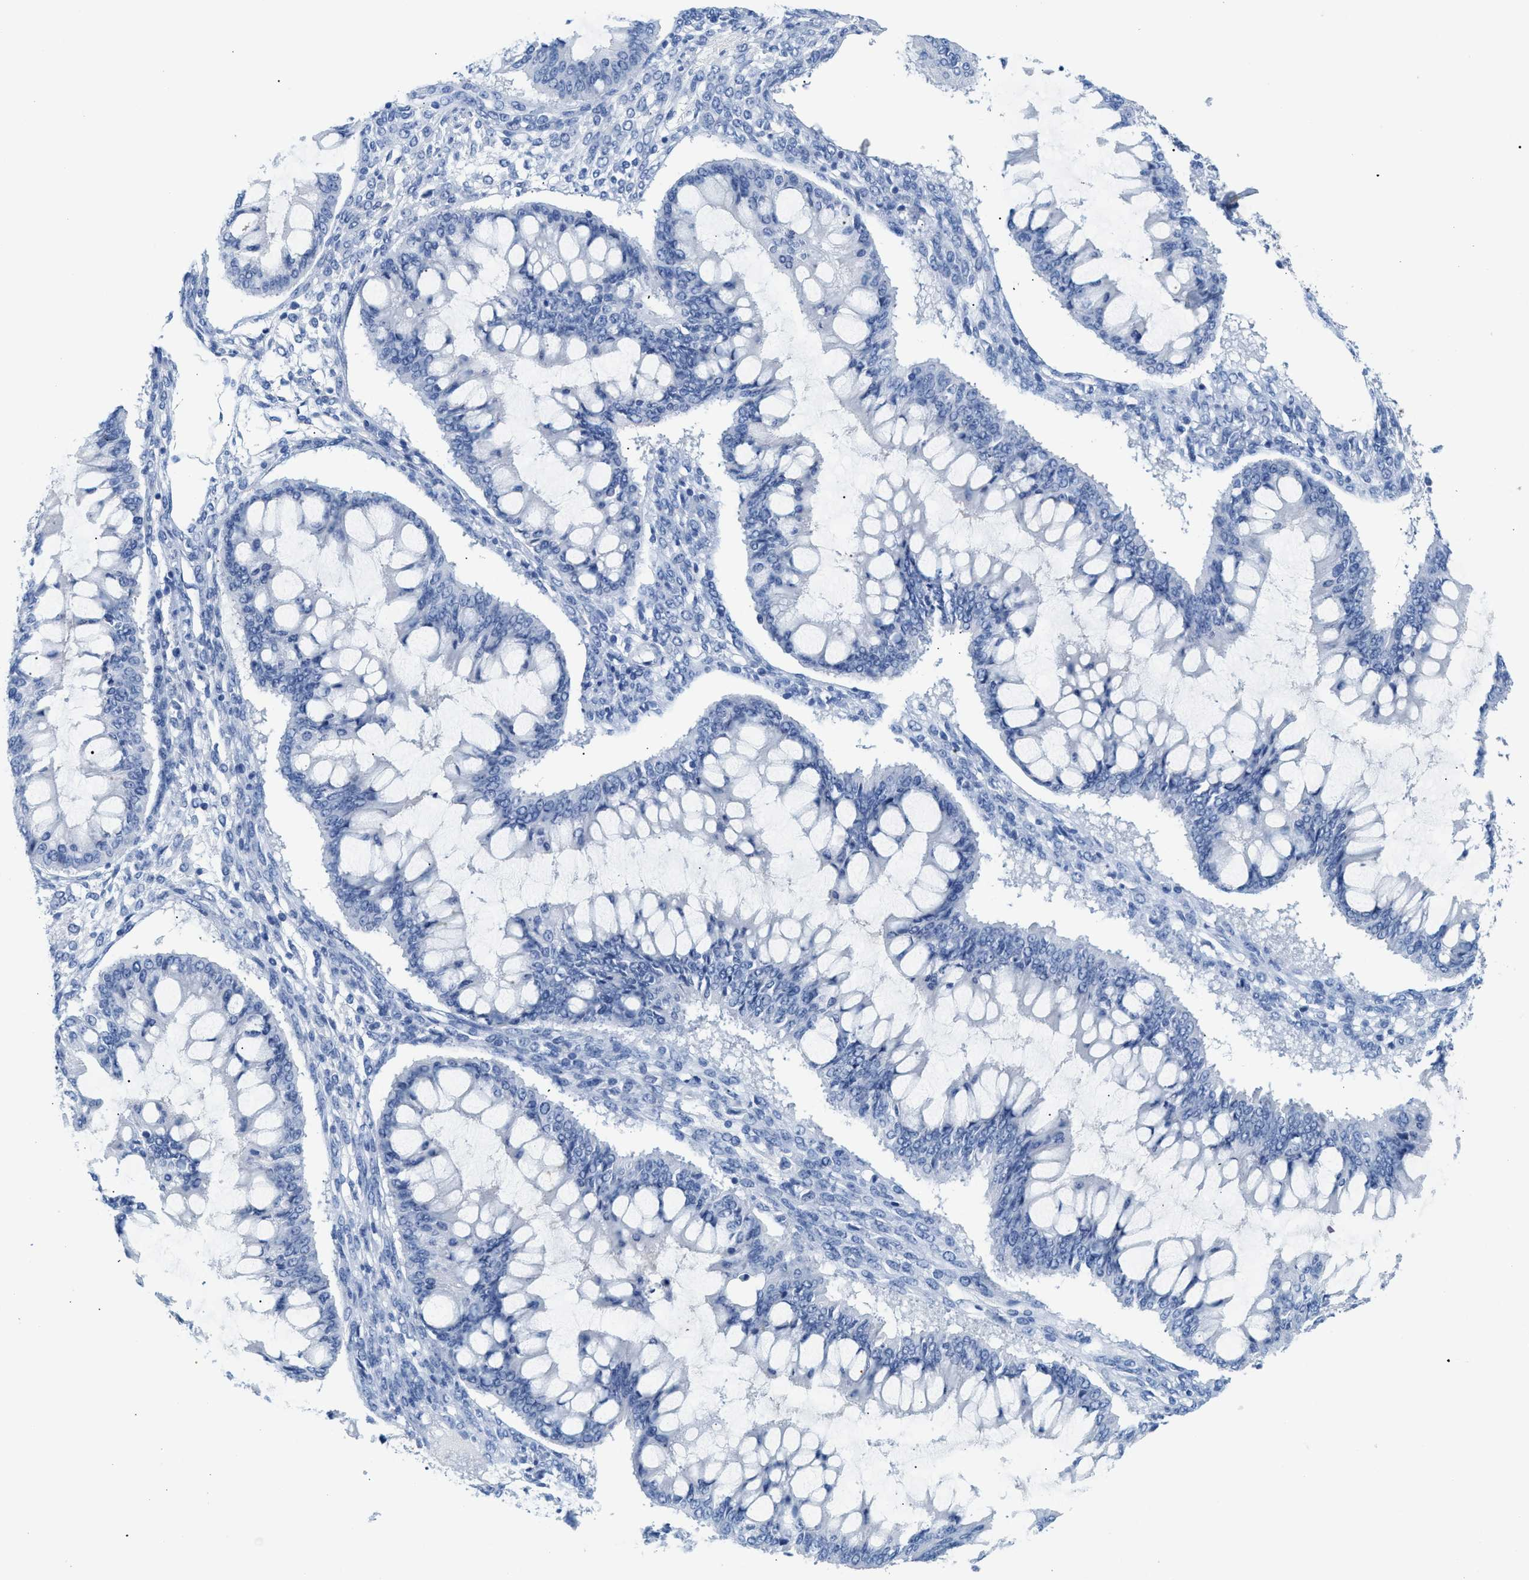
{"staining": {"intensity": "negative", "quantity": "none", "location": "none"}, "tissue": "ovarian cancer", "cell_type": "Tumor cells", "image_type": "cancer", "snomed": [{"axis": "morphology", "description": "Cystadenocarcinoma, mucinous, NOS"}, {"axis": "topography", "description": "Ovary"}], "caption": "This image is of mucinous cystadenocarcinoma (ovarian) stained with immunohistochemistry (IHC) to label a protein in brown with the nuclei are counter-stained blue. There is no expression in tumor cells.", "gene": "TNR", "patient": {"sex": "female", "age": 73}}